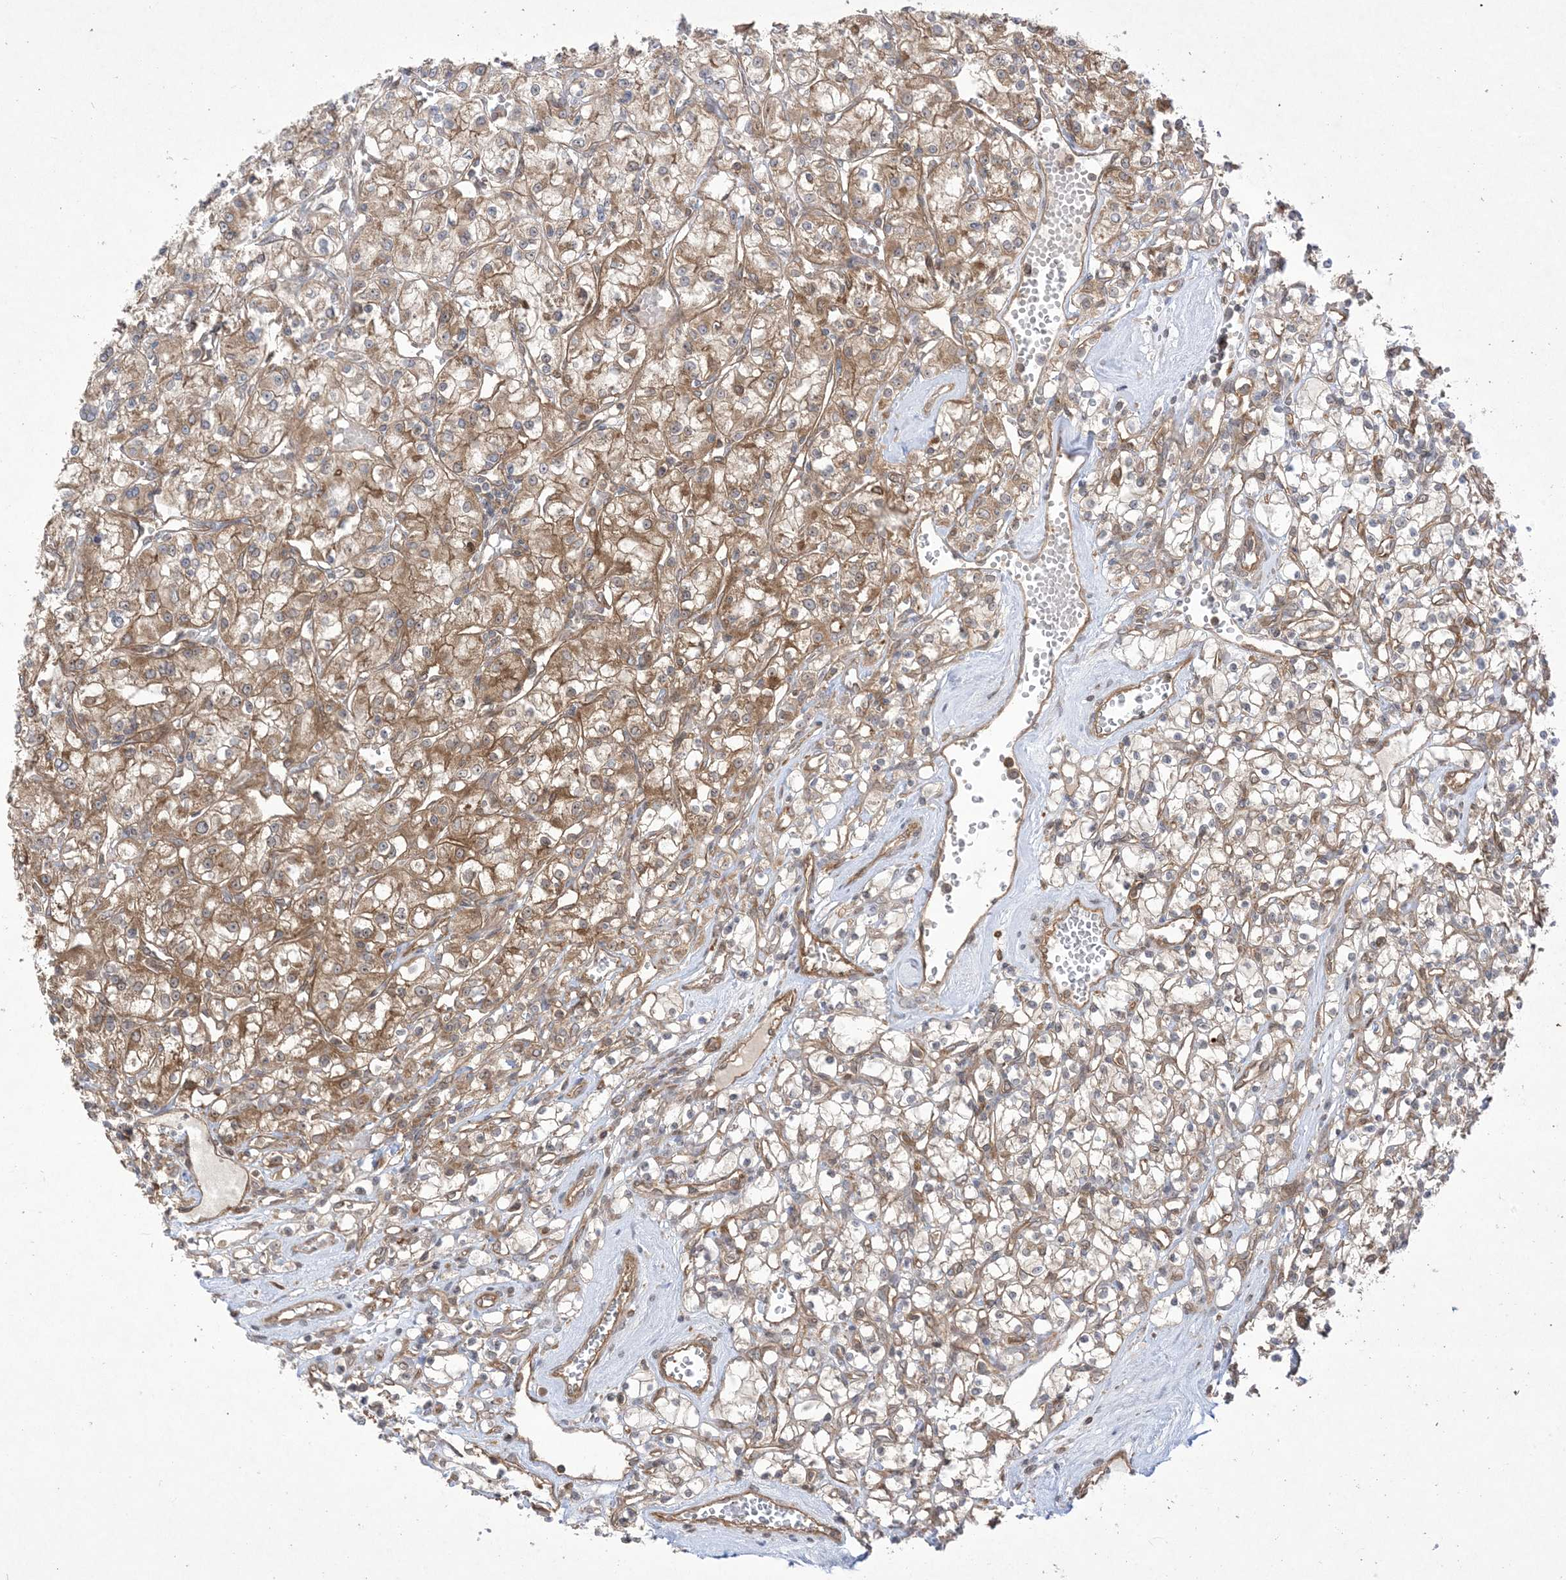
{"staining": {"intensity": "moderate", "quantity": ">75%", "location": "cytoplasmic/membranous,nuclear"}, "tissue": "renal cancer", "cell_type": "Tumor cells", "image_type": "cancer", "snomed": [{"axis": "morphology", "description": "Adenocarcinoma, NOS"}, {"axis": "topography", "description": "Kidney"}], "caption": "Adenocarcinoma (renal) stained with a brown dye exhibits moderate cytoplasmic/membranous and nuclear positive expression in about >75% of tumor cells.", "gene": "SOGA3", "patient": {"sex": "female", "age": 59}}